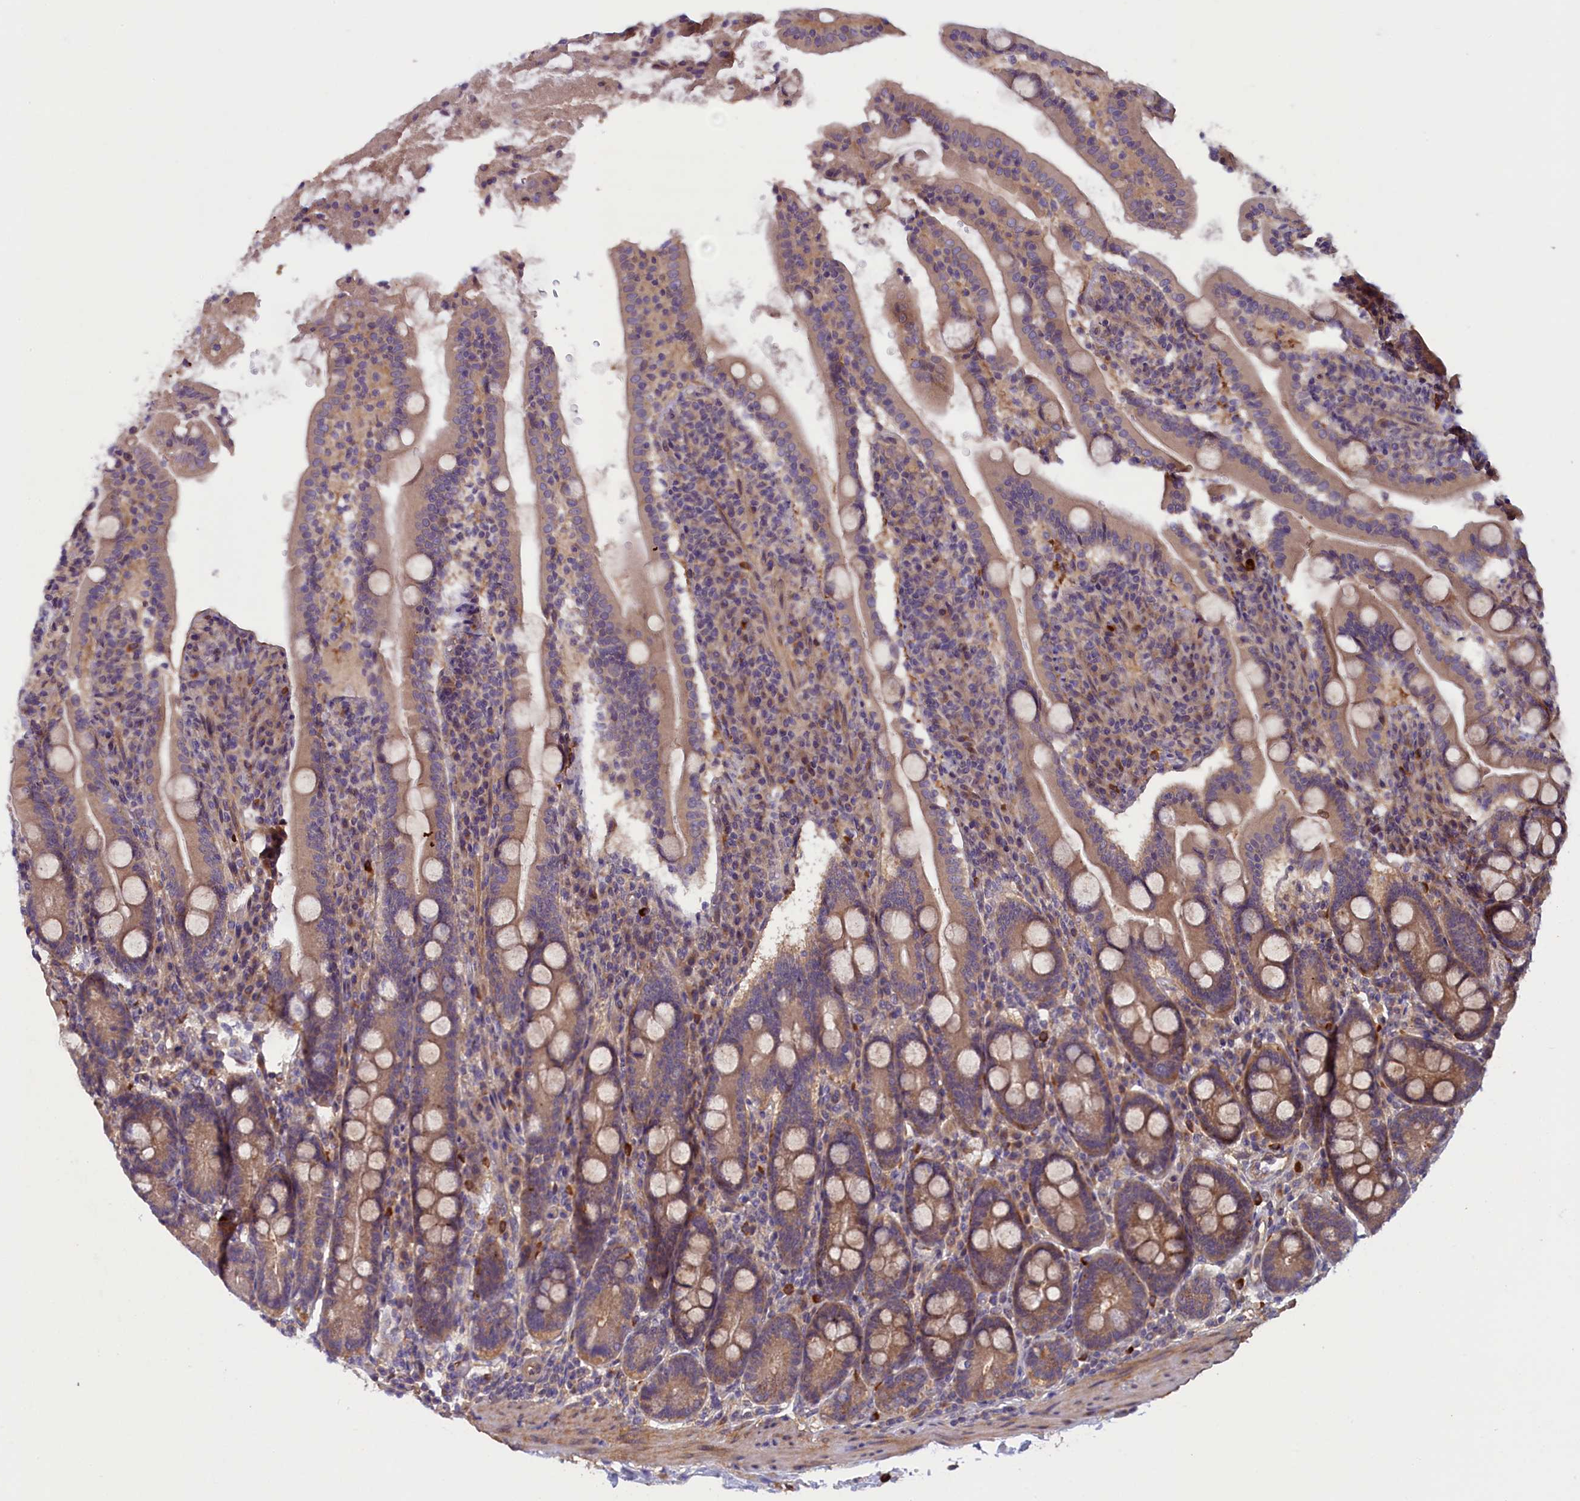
{"staining": {"intensity": "moderate", "quantity": ">75%", "location": "cytoplasmic/membranous"}, "tissue": "duodenum", "cell_type": "Glandular cells", "image_type": "normal", "snomed": [{"axis": "morphology", "description": "Normal tissue, NOS"}, {"axis": "topography", "description": "Duodenum"}], "caption": "Unremarkable duodenum shows moderate cytoplasmic/membranous staining in about >75% of glandular cells, visualized by immunohistochemistry. Using DAB (brown) and hematoxylin (blue) stains, captured at high magnification using brightfield microscopy.", "gene": "CCDC9B", "patient": {"sex": "male", "age": 35}}